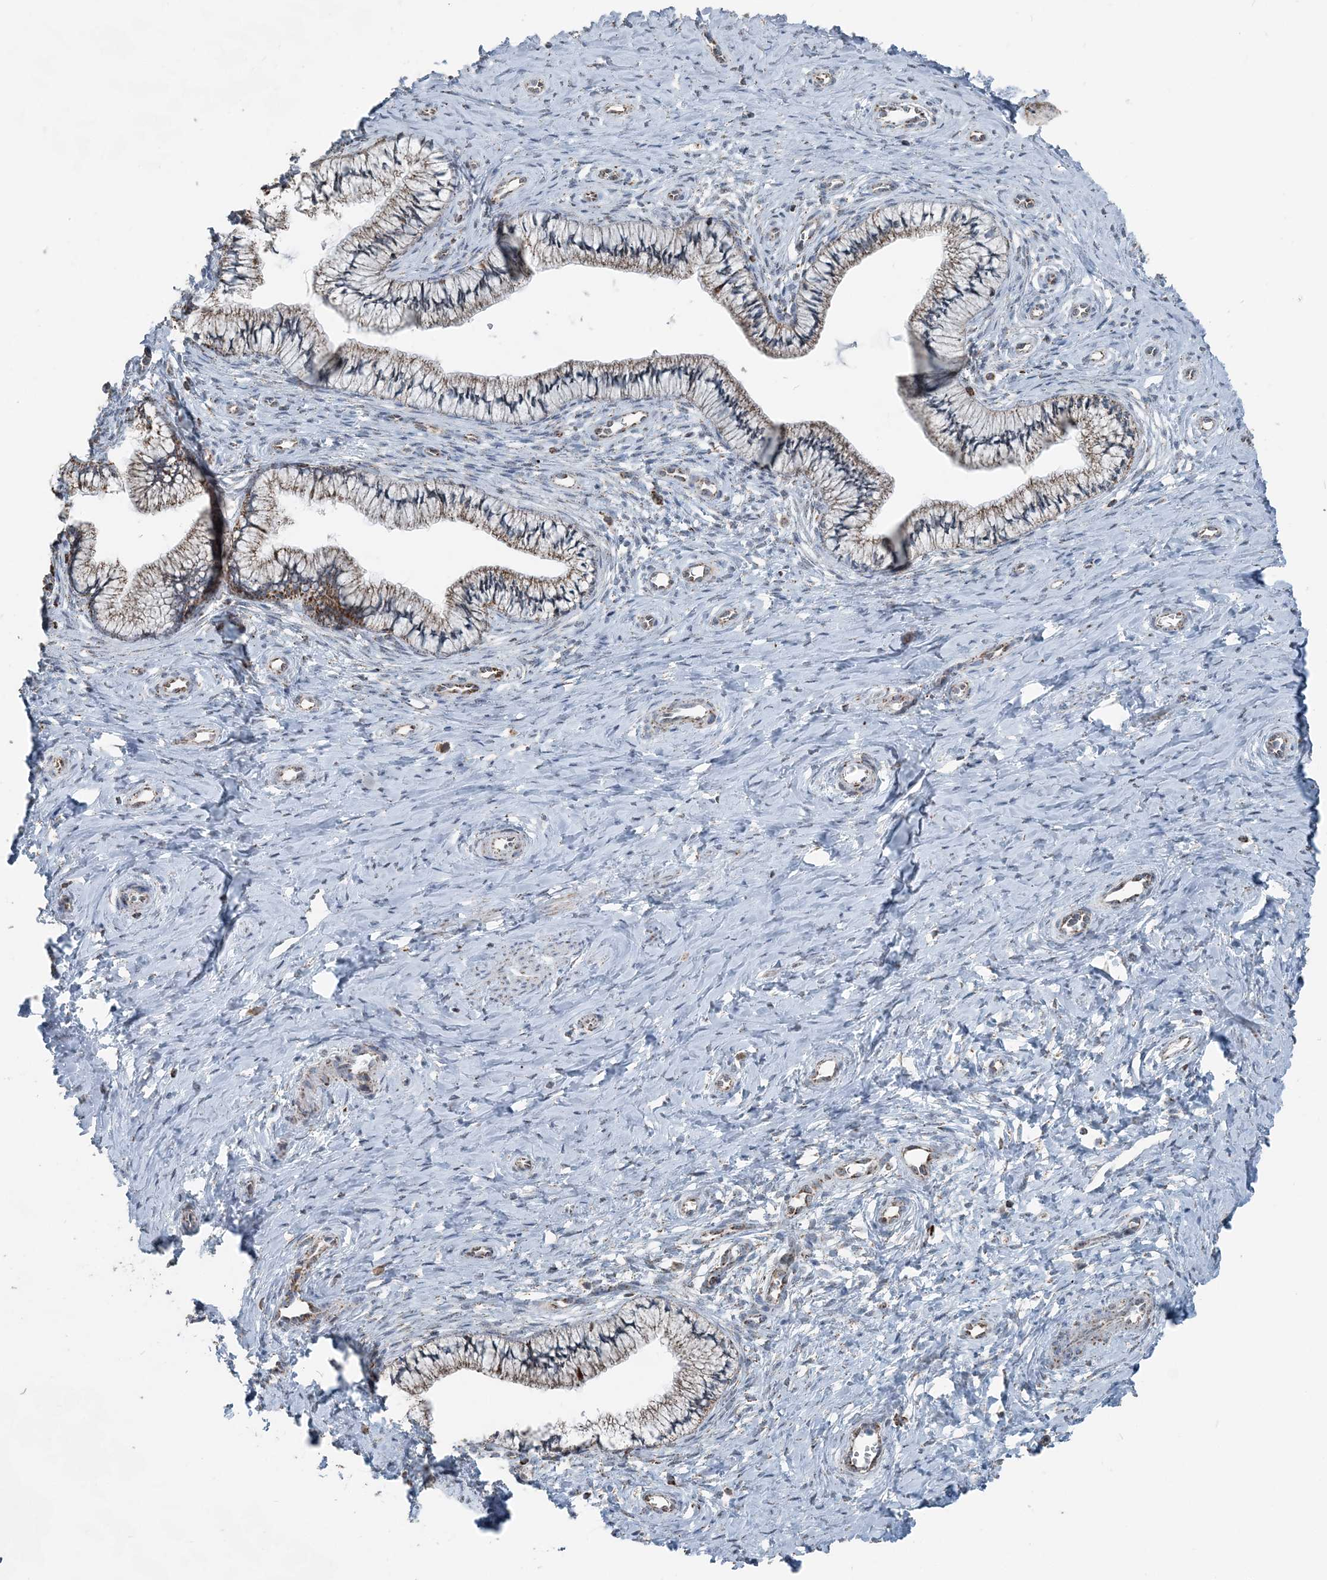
{"staining": {"intensity": "strong", "quantity": ">75%", "location": "cytoplasmic/membranous"}, "tissue": "cervix", "cell_type": "Glandular cells", "image_type": "normal", "snomed": [{"axis": "morphology", "description": "Normal tissue, NOS"}, {"axis": "topography", "description": "Cervix"}], "caption": "Immunohistochemistry (IHC) image of unremarkable cervix: human cervix stained using immunohistochemistry (IHC) reveals high levels of strong protein expression localized specifically in the cytoplasmic/membranous of glandular cells, appearing as a cytoplasmic/membranous brown color.", "gene": "SUCLG1", "patient": {"sex": "female", "age": 36}}